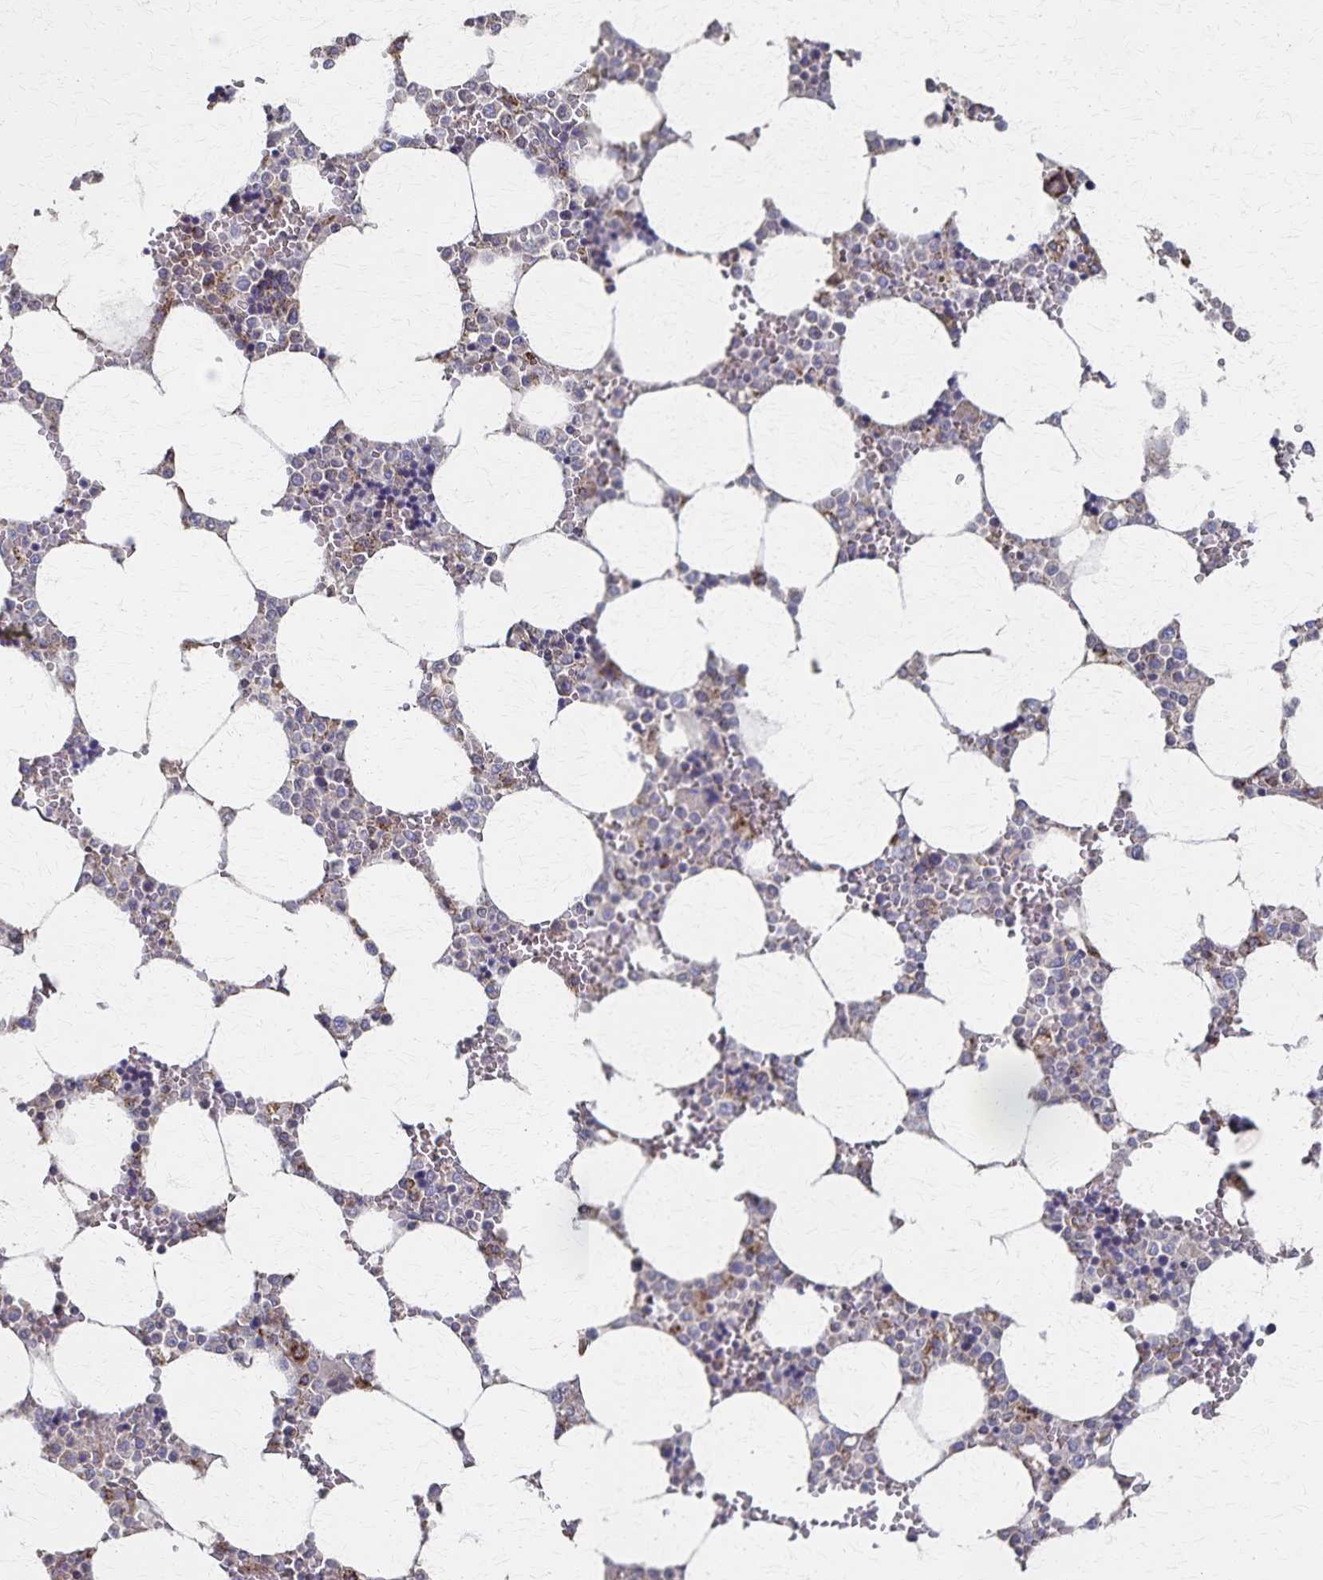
{"staining": {"intensity": "moderate", "quantity": "<25%", "location": "cytoplasmic/membranous"}, "tissue": "bone marrow", "cell_type": "Hematopoietic cells", "image_type": "normal", "snomed": [{"axis": "morphology", "description": "Normal tissue, NOS"}, {"axis": "topography", "description": "Bone marrow"}], "caption": "High-magnification brightfield microscopy of benign bone marrow stained with DAB (brown) and counterstained with hematoxylin (blue). hematopoietic cells exhibit moderate cytoplasmic/membranous expression is identified in about<25% of cells.", "gene": "PGAP2", "patient": {"sex": "male", "age": 64}}